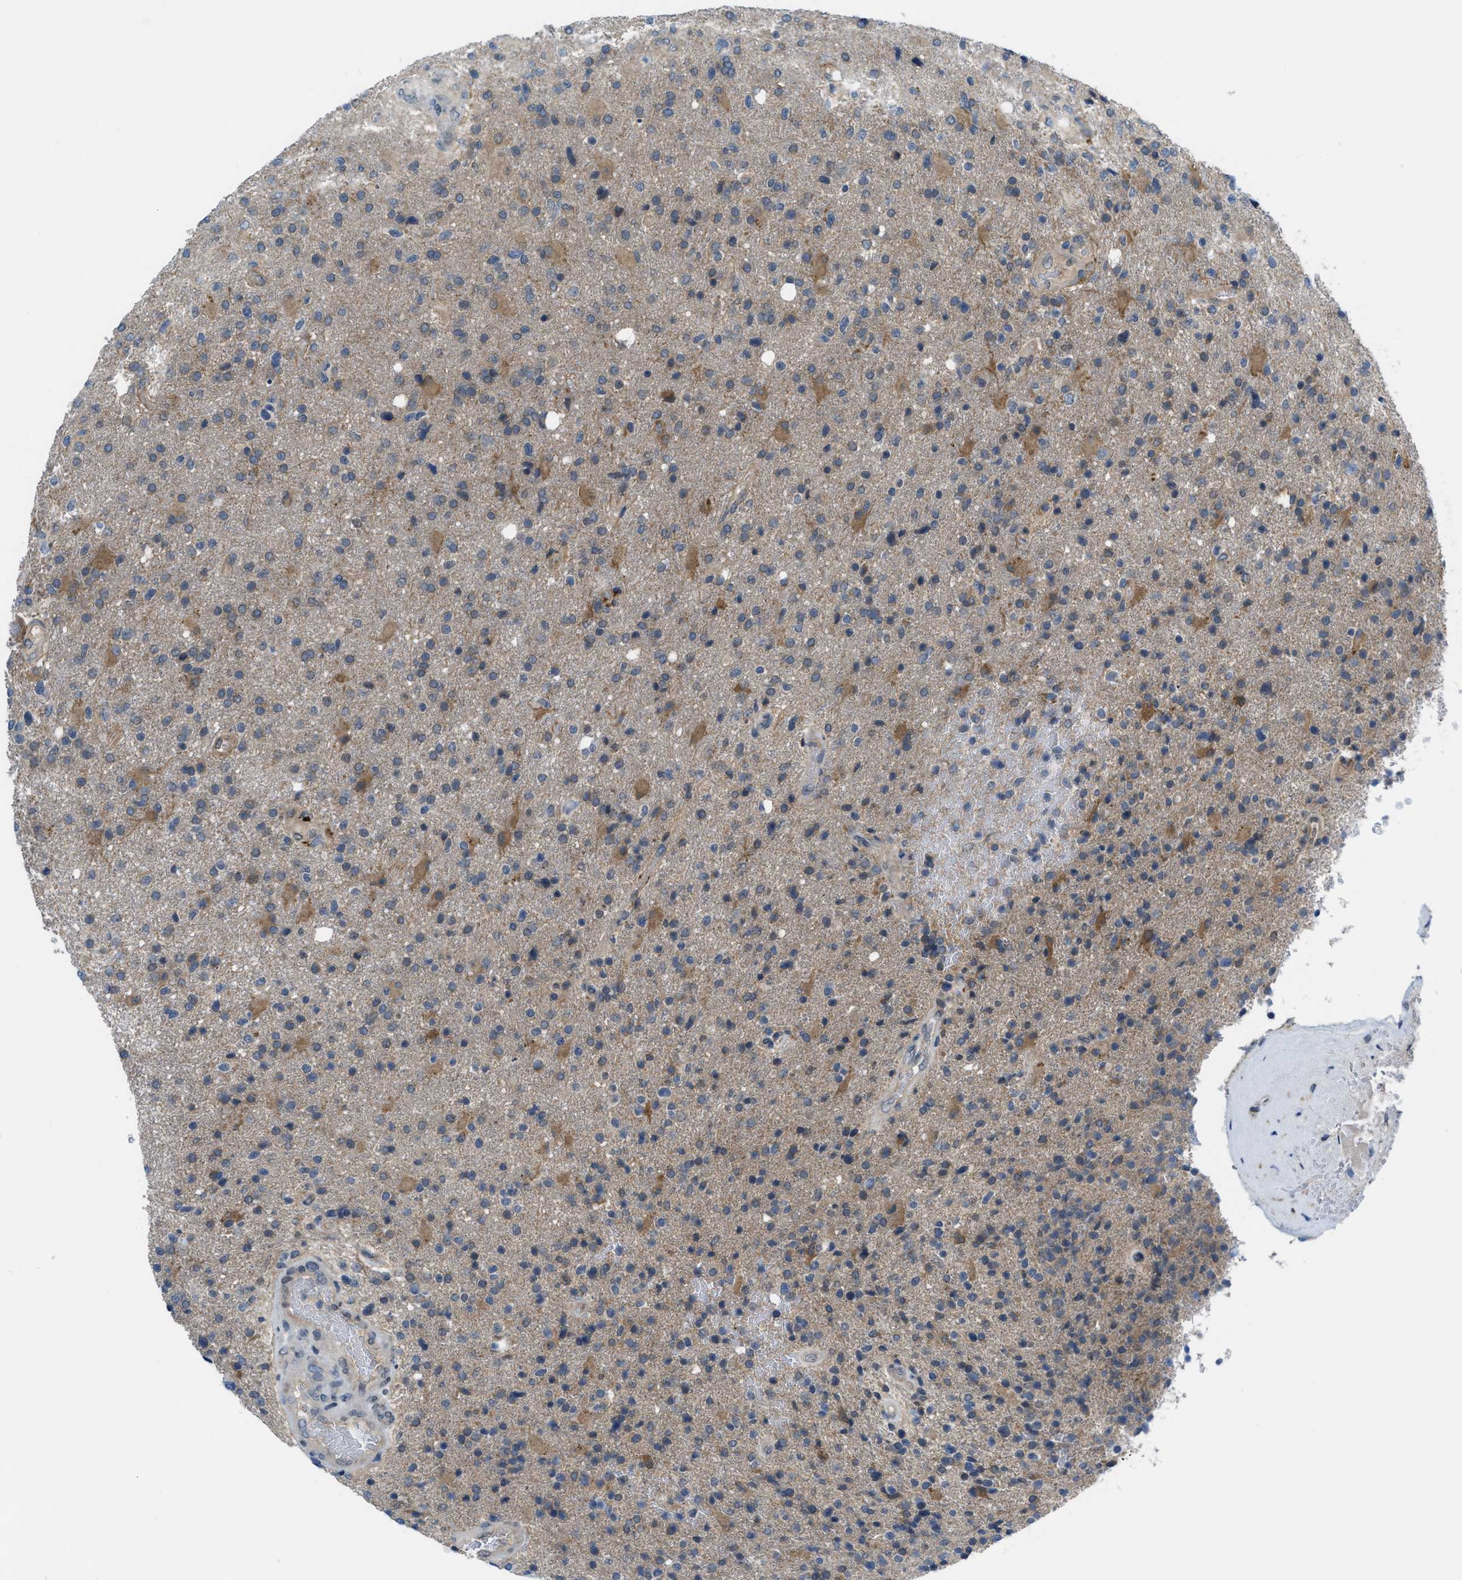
{"staining": {"intensity": "moderate", "quantity": "25%-75%", "location": "cytoplasmic/membranous"}, "tissue": "glioma", "cell_type": "Tumor cells", "image_type": "cancer", "snomed": [{"axis": "morphology", "description": "Glioma, malignant, High grade"}, {"axis": "topography", "description": "Brain"}], "caption": "A brown stain labels moderate cytoplasmic/membranous positivity of a protein in human glioma tumor cells. (DAB = brown stain, brightfield microscopy at high magnification).", "gene": "BAZ2B", "patient": {"sex": "male", "age": 72}}